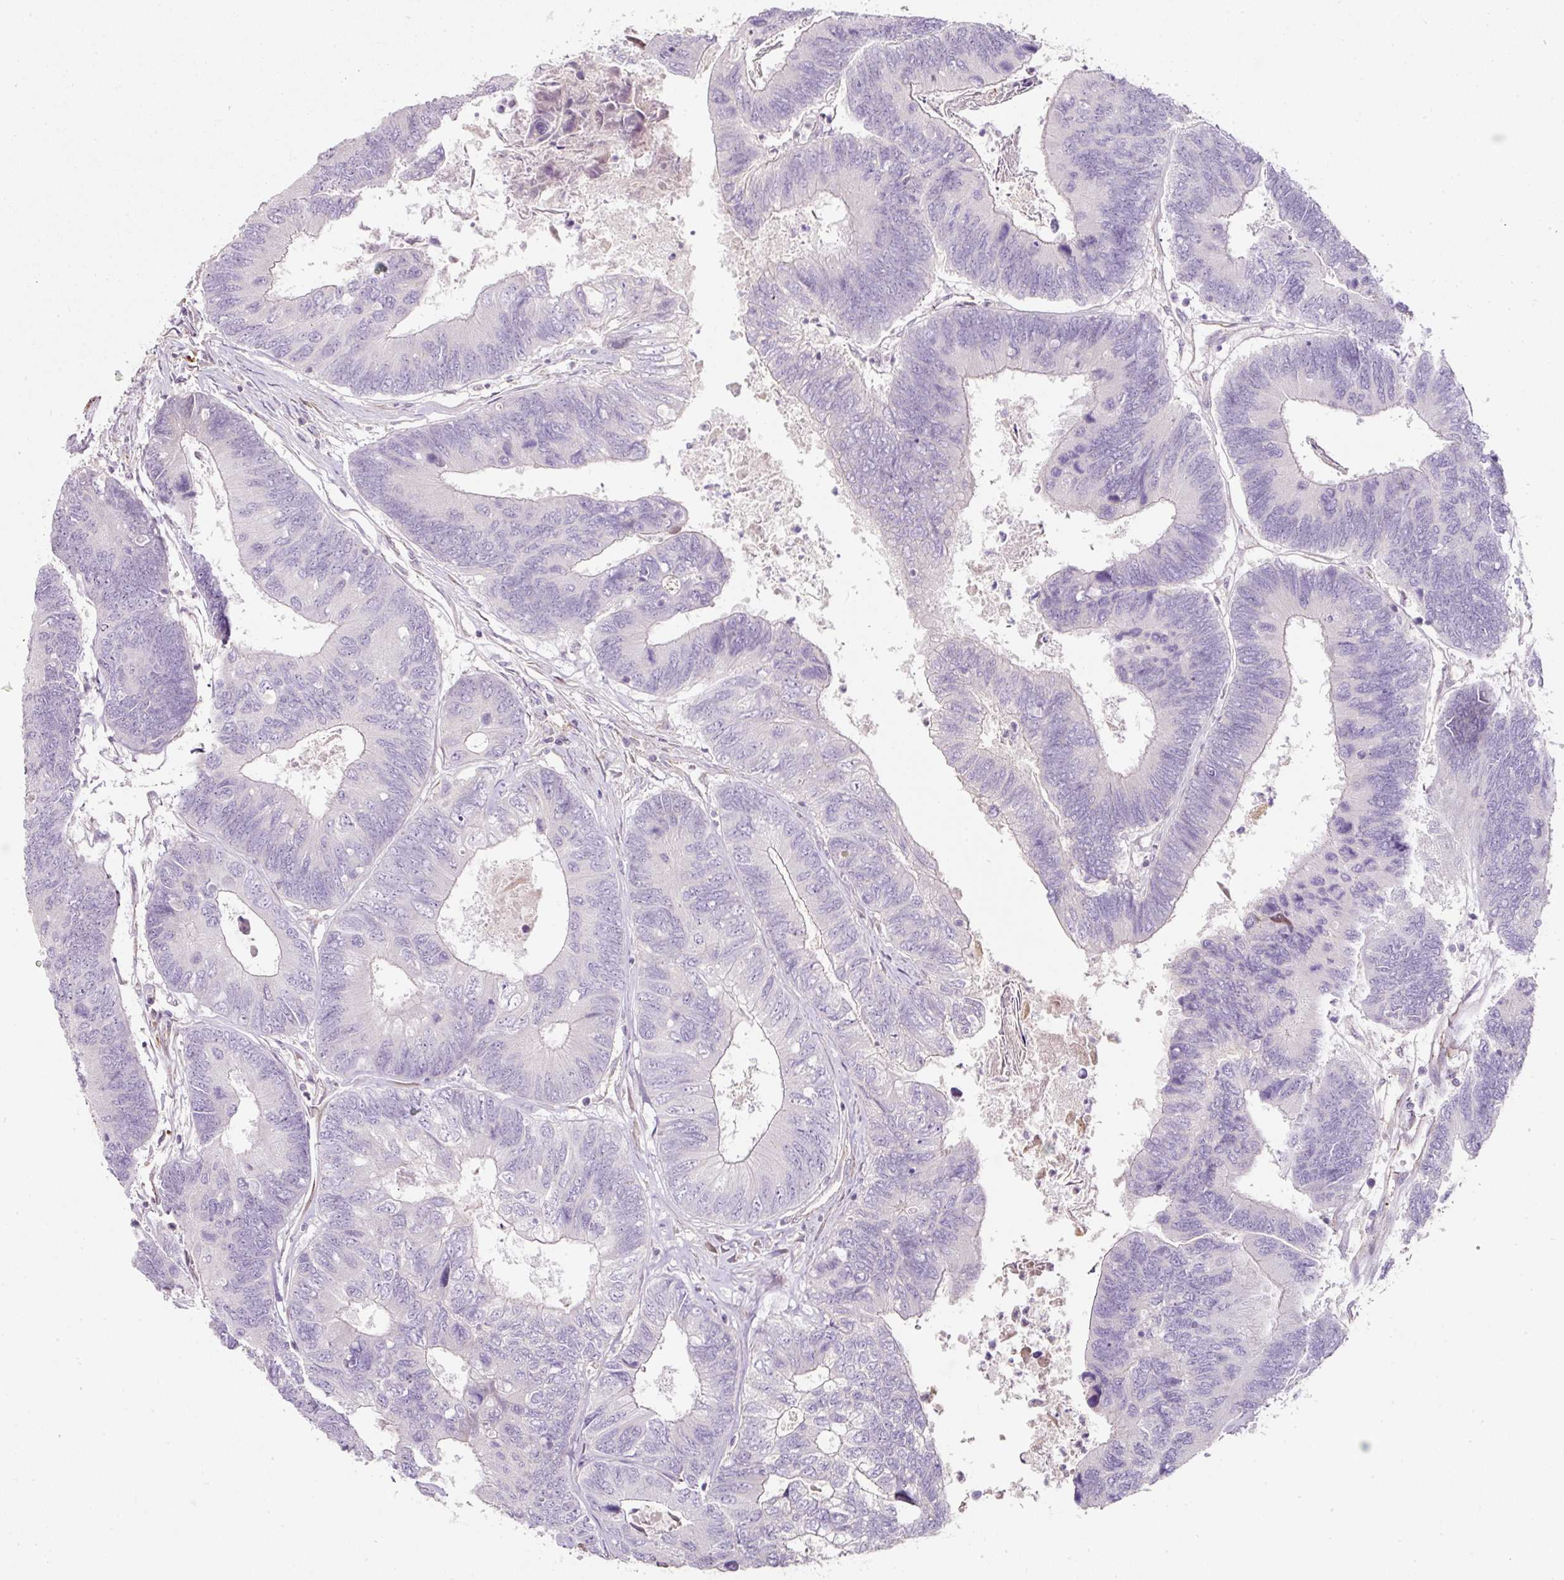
{"staining": {"intensity": "negative", "quantity": "none", "location": "none"}, "tissue": "colorectal cancer", "cell_type": "Tumor cells", "image_type": "cancer", "snomed": [{"axis": "morphology", "description": "Adenocarcinoma, NOS"}, {"axis": "topography", "description": "Colon"}], "caption": "Immunohistochemical staining of colorectal adenocarcinoma shows no significant staining in tumor cells.", "gene": "NBPF11", "patient": {"sex": "female", "age": 67}}